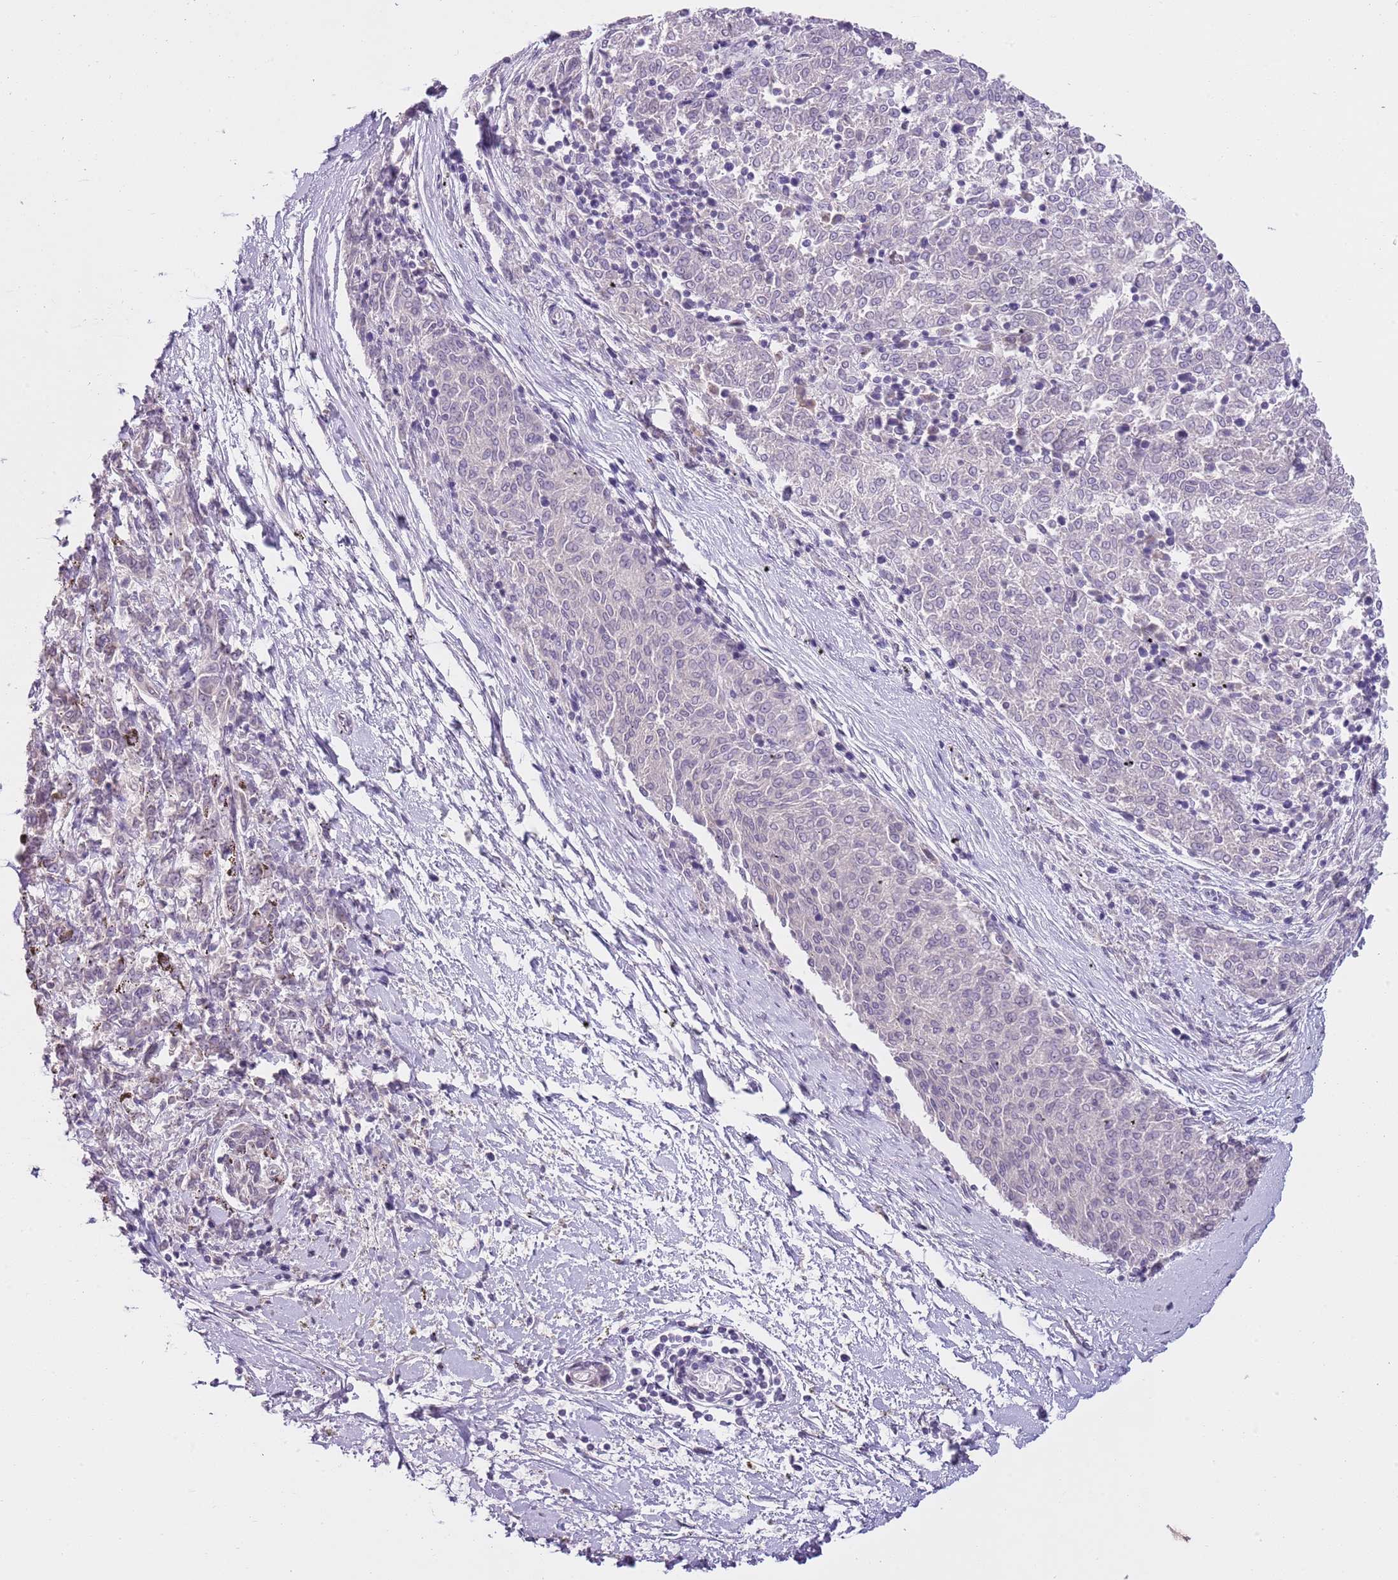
{"staining": {"intensity": "negative", "quantity": "none", "location": "none"}, "tissue": "melanoma", "cell_type": "Tumor cells", "image_type": "cancer", "snomed": [{"axis": "morphology", "description": "Malignant melanoma, NOS"}, {"axis": "topography", "description": "Skin"}], "caption": "DAB (3,3'-diaminobenzidine) immunohistochemical staining of malignant melanoma displays no significant staining in tumor cells. The staining was performed using DAB to visualize the protein expression in brown, while the nuclei were stained in blue with hematoxylin (Magnification: 20x).", "gene": "SLC35E3", "patient": {"sex": "female", "age": 72}}